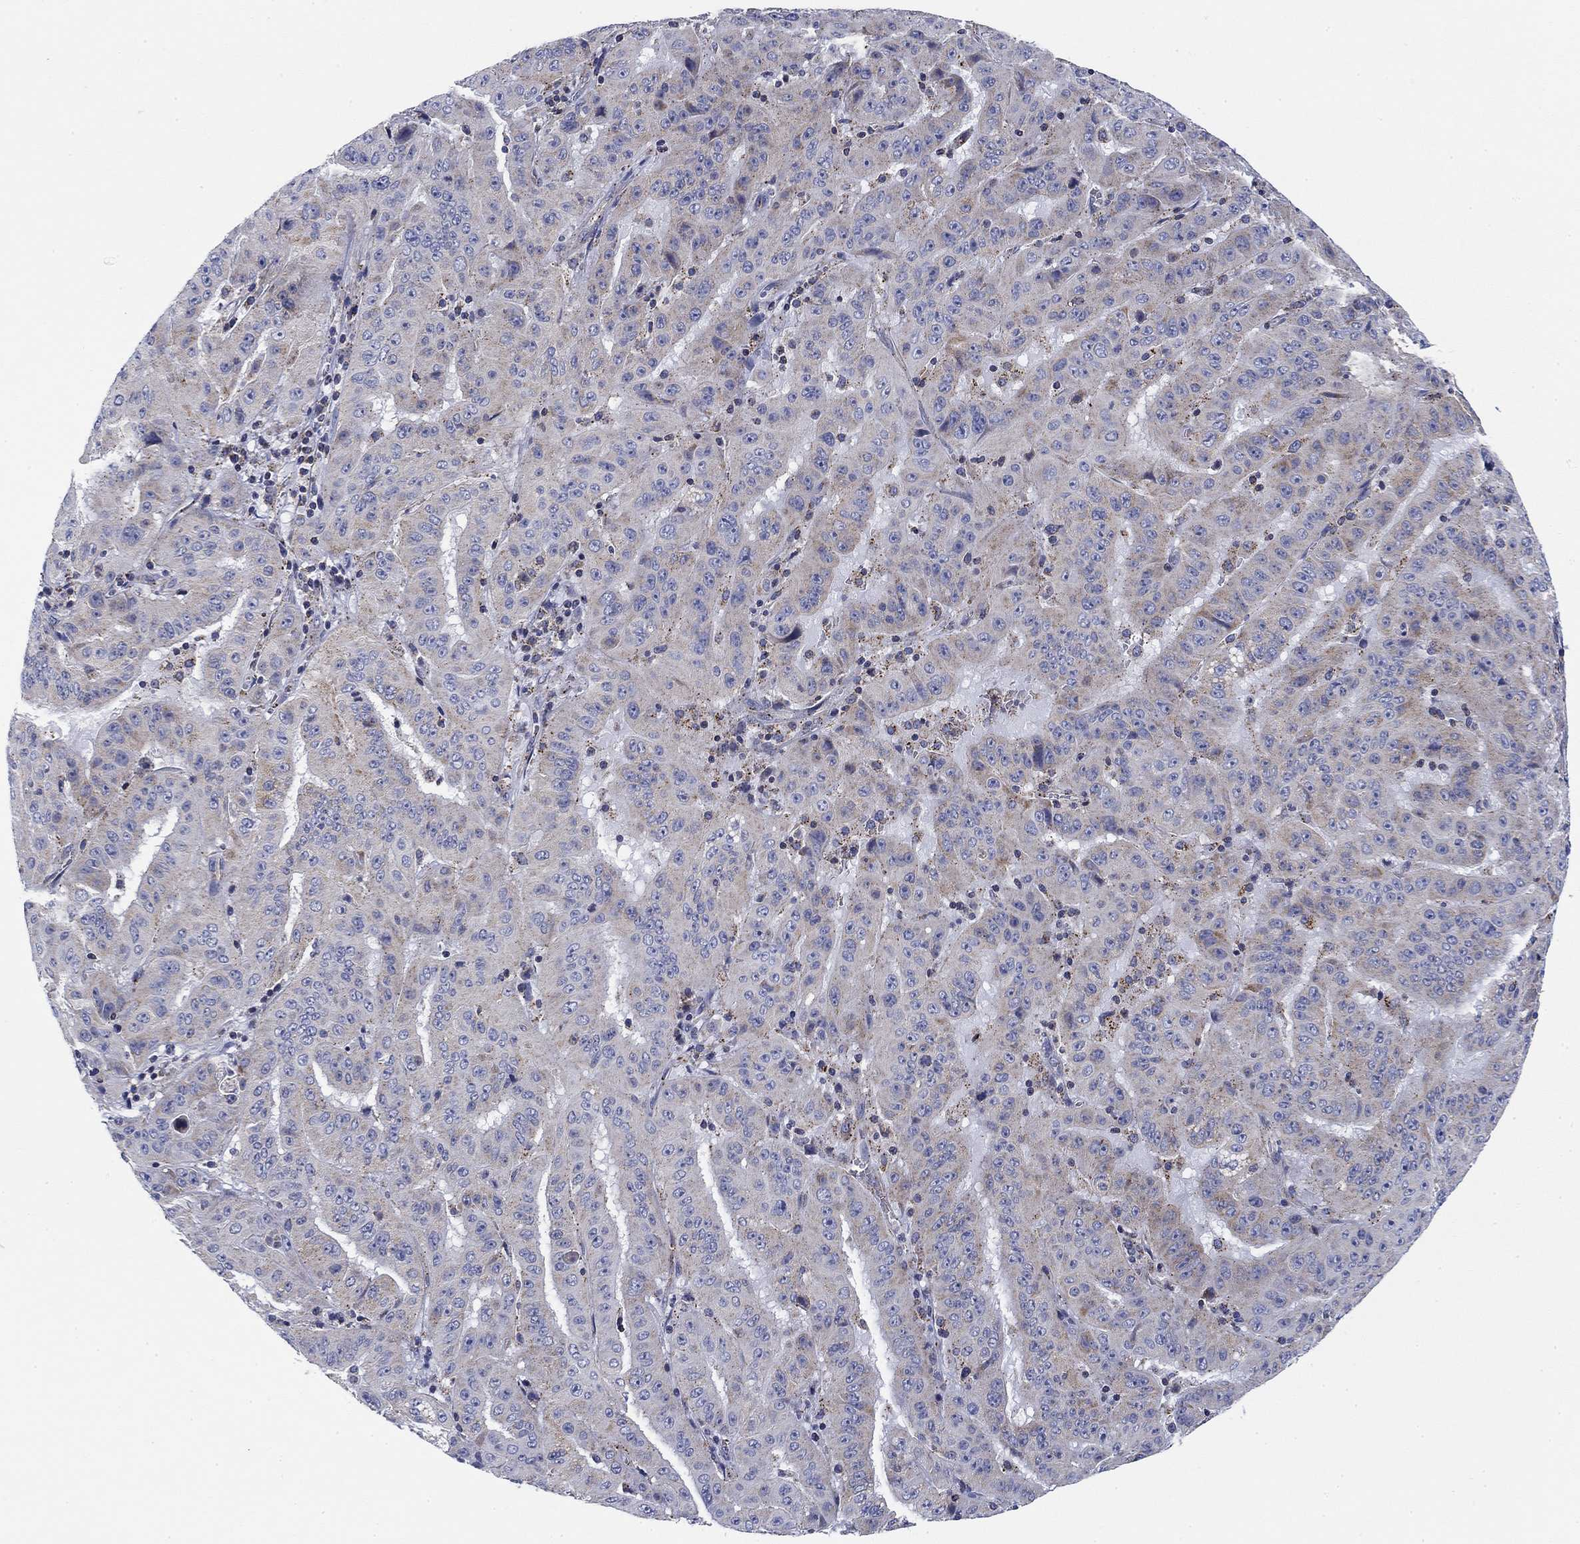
{"staining": {"intensity": "negative", "quantity": "none", "location": "none"}, "tissue": "pancreatic cancer", "cell_type": "Tumor cells", "image_type": "cancer", "snomed": [{"axis": "morphology", "description": "Adenocarcinoma, NOS"}, {"axis": "topography", "description": "Pancreas"}], "caption": "IHC image of neoplastic tissue: human pancreatic cancer stained with DAB reveals no significant protein staining in tumor cells.", "gene": "NACAD", "patient": {"sex": "male", "age": 63}}